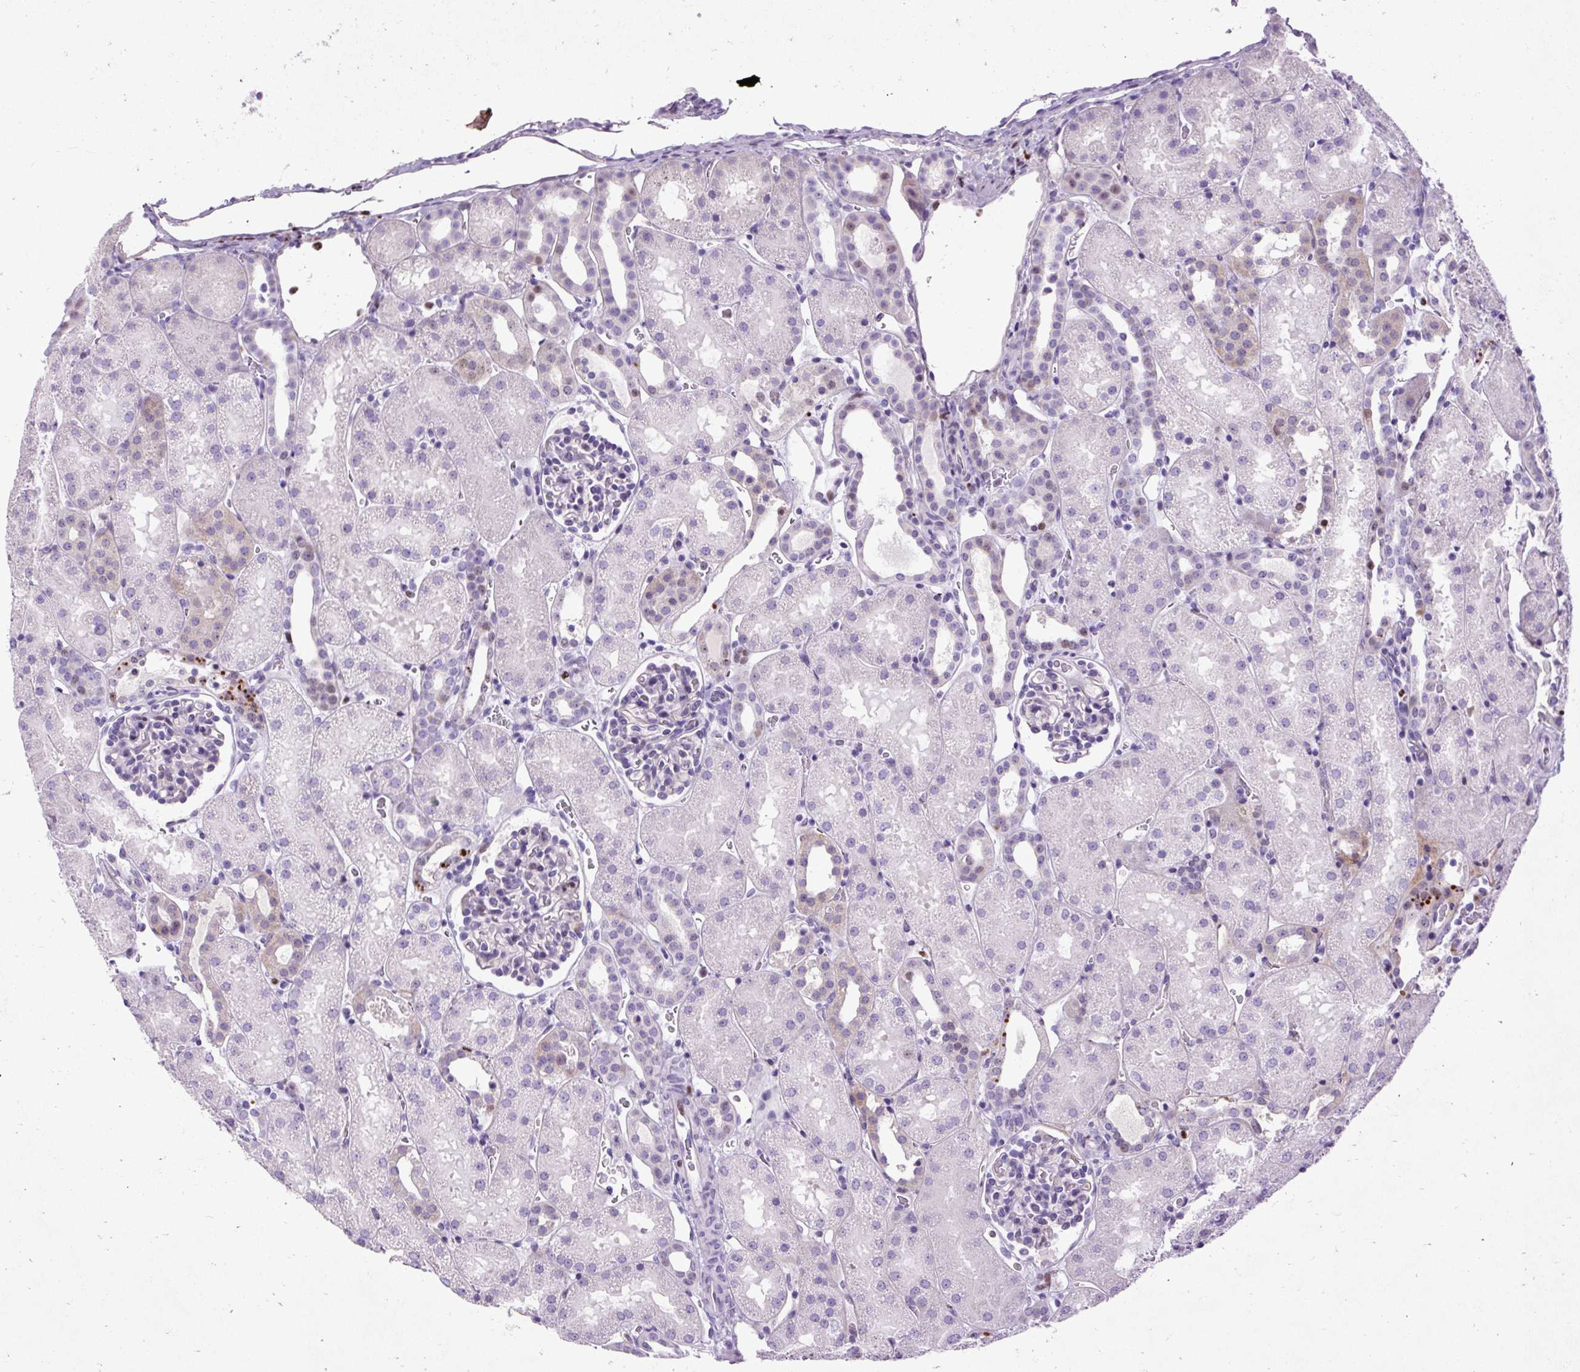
{"staining": {"intensity": "negative", "quantity": "none", "location": "none"}, "tissue": "kidney", "cell_type": "Cells in glomeruli", "image_type": "normal", "snomed": [{"axis": "morphology", "description": "Normal tissue, NOS"}, {"axis": "topography", "description": "Kidney"}], "caption": "Immunohistochemical staining of normal human kidney demonstrates no significant staining in cells in glomeruli.", "gene": "SPC24", "patient": {"sex": "male", "age": 2}}